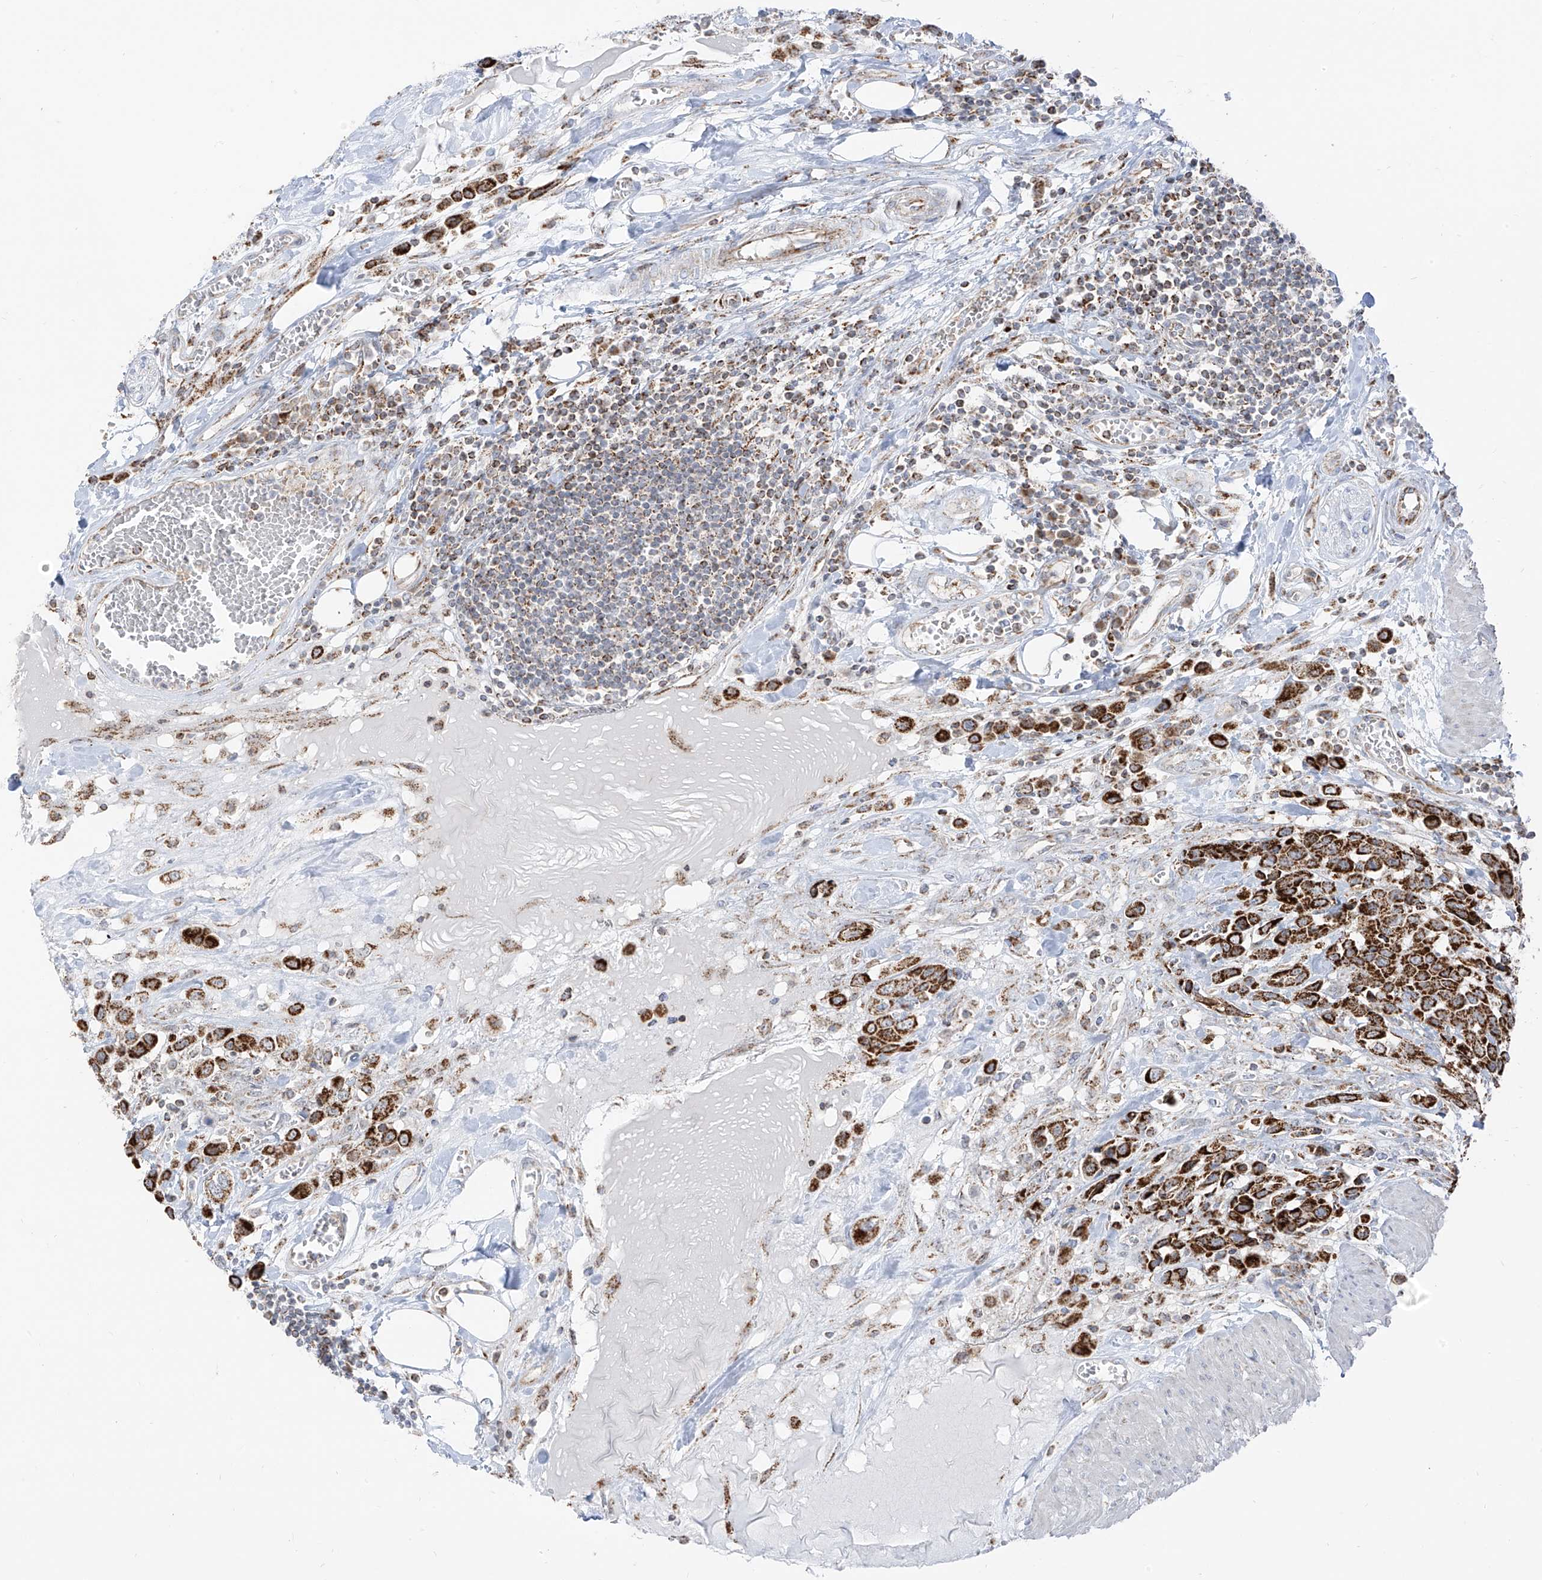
{"staining": {"intensity": "strong", "quantity": ">75%", "location": "cytoplasmic/membranous"}, "tissue": "urothelial cancer", "cell_type": "Tumor cells", "image_type": "cancer", "snomed": [{"axis": "morphology", "description": "Urothelial carcinoma, High grade"}, {"axis": "topography", "description": "Urinary bladder"}], "caption": "Brown immunohistochemical staining in urothelial cancer reveals strong cytoplasmic/membranous positivity in about >75% of tumor cells. The protein of interest is stained brown, and the nuclei are stained in blue (DAB IHC with brightfield microscopy, high magnification).", "gene": "ETHE1", "patient": {"sex": "male", "age": 50}}